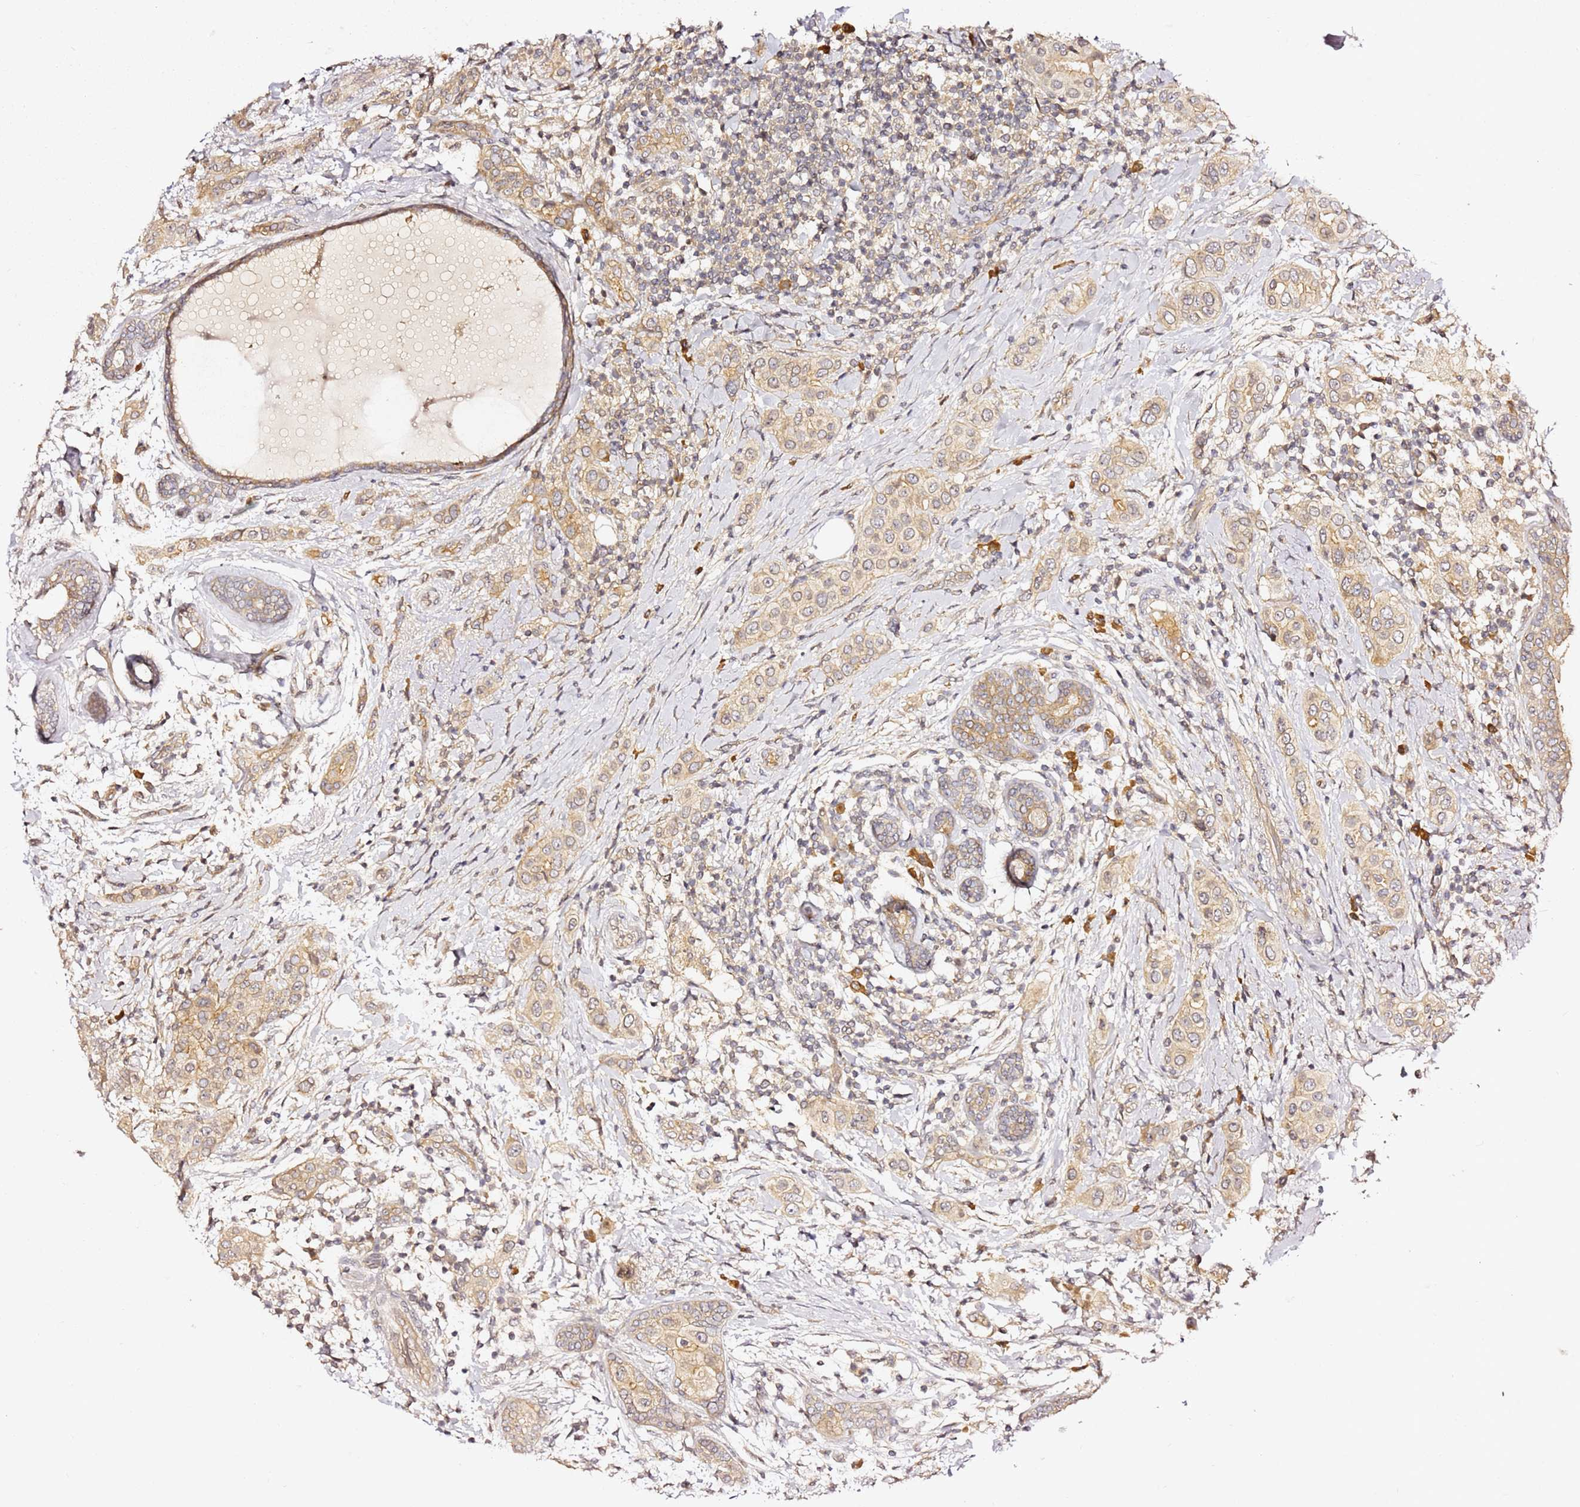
{"staining": {"intensity": "weak", "quantity": ">75%", "location": "cytoplasmic/membranous"}, "tissue": "breast cancer", "cell_type": "Tumor cells", "image_type": "cancer", "snomed": [{"axis": "morphology", "description": "Lobular carcinoma"}, {"axis": "topography", "description": "Breast"}], "caption": "Immunohistochemistry (IHC) image of neoplastic tissue: lobular carcinoma (breast) stained using immunohistochemistry (IHC) demonstrates low levels of weak protein expression localized specifically in the cytoplasmic/membranous of tumor cells, appearing as a cytoplasmic/membranous brown color.", "gene": "OSBPL2", "patient": {"sex": "female", "age": 51}}